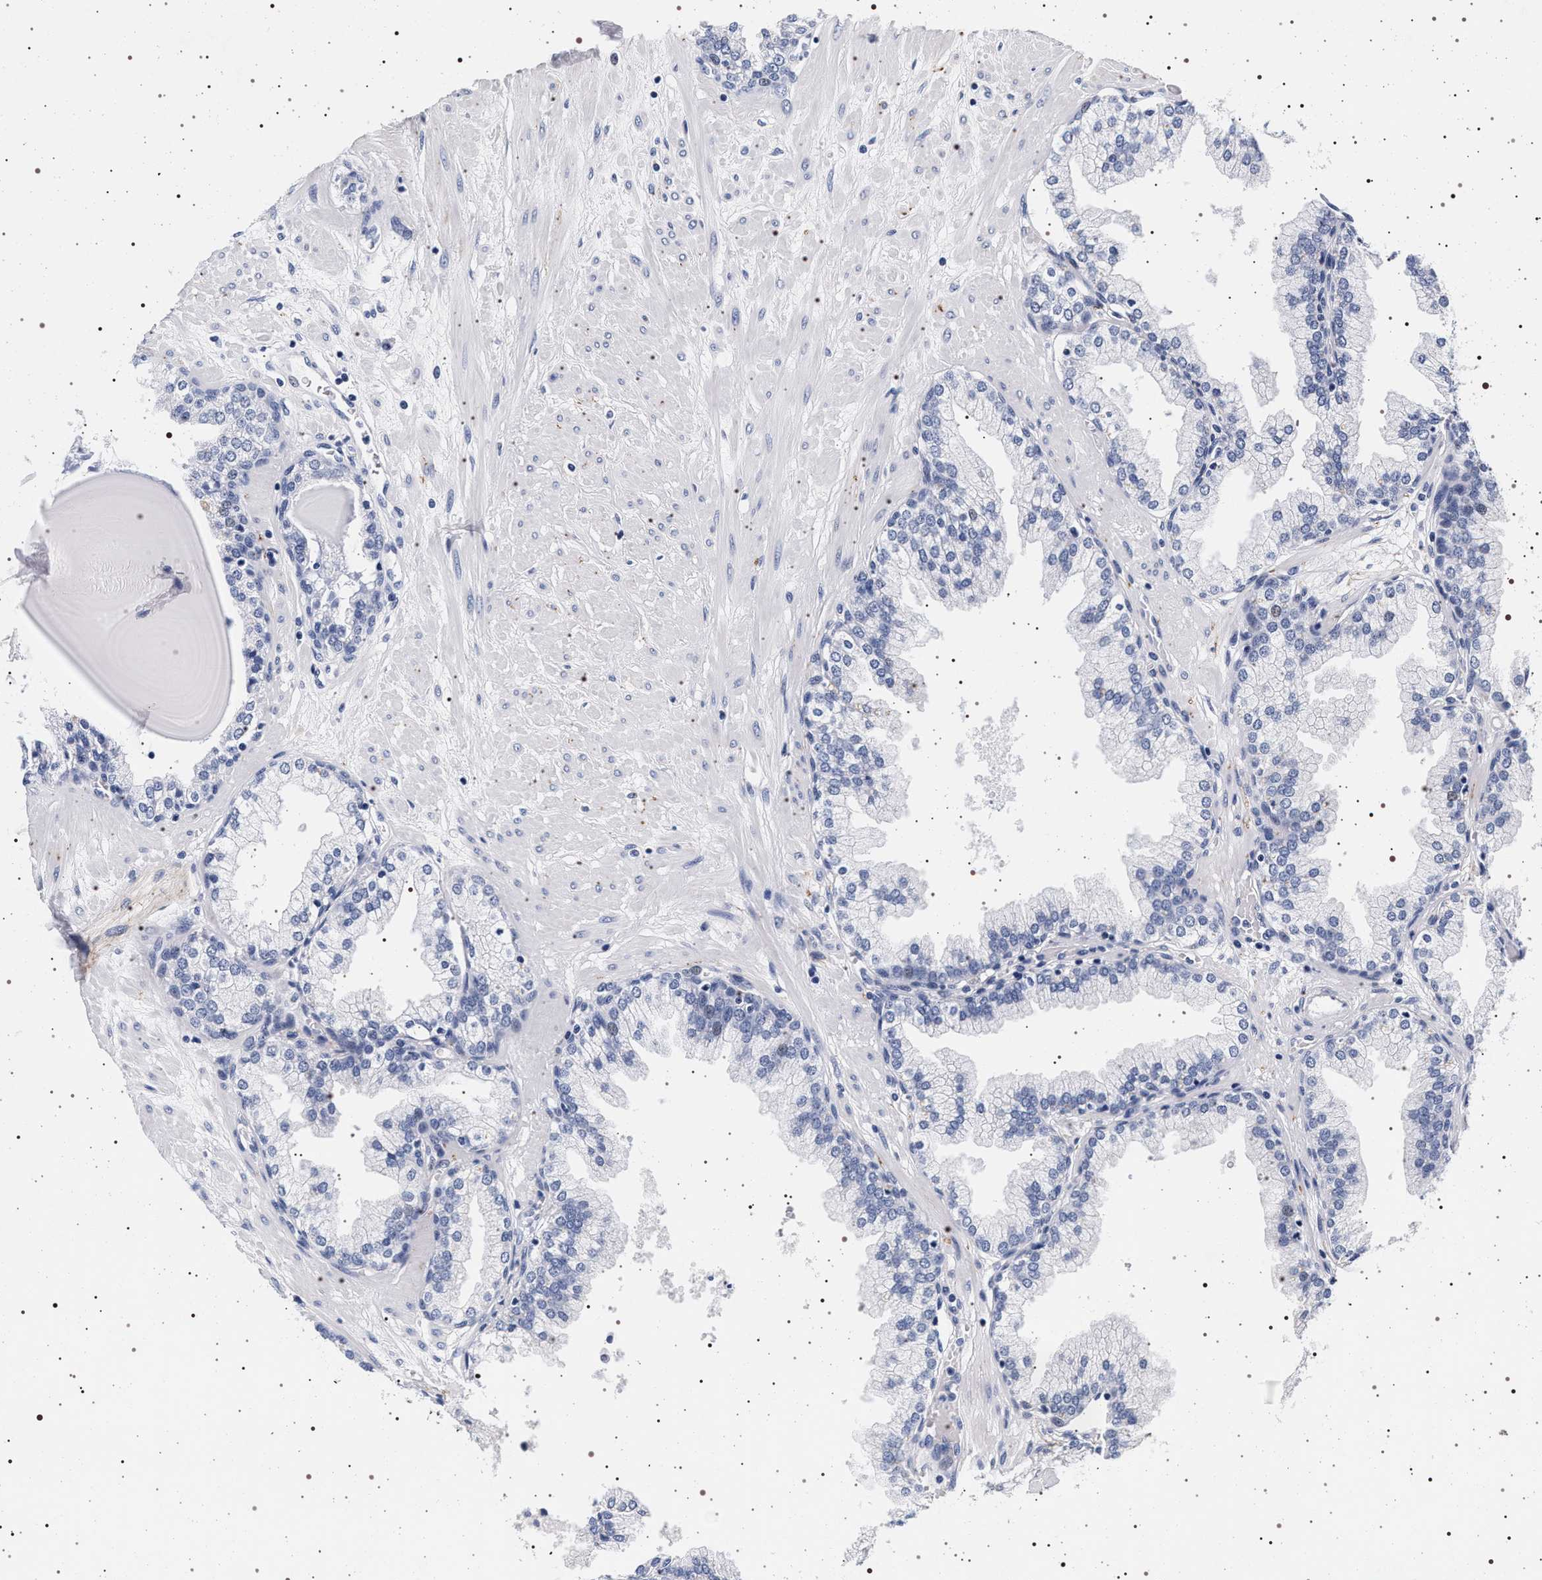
{"staining": {"intensity": "negative", "quantity": "none", "location": "none"}, "tissue": "prostate", "cell_type": "Glandular cells", "image_type": "normal", "snomed": [{"axis": "morphology", "description": "Normal tissue, NOS"}, {"axis": "topography", "description": "Prostate"}], "caption": "IHC photomicrograph of benign prostate stained for a protein (brown), which demonstrates no positivity in glandular cells.", "gene": "SYN1", "patient": {"sex": "male", "age": 51}}